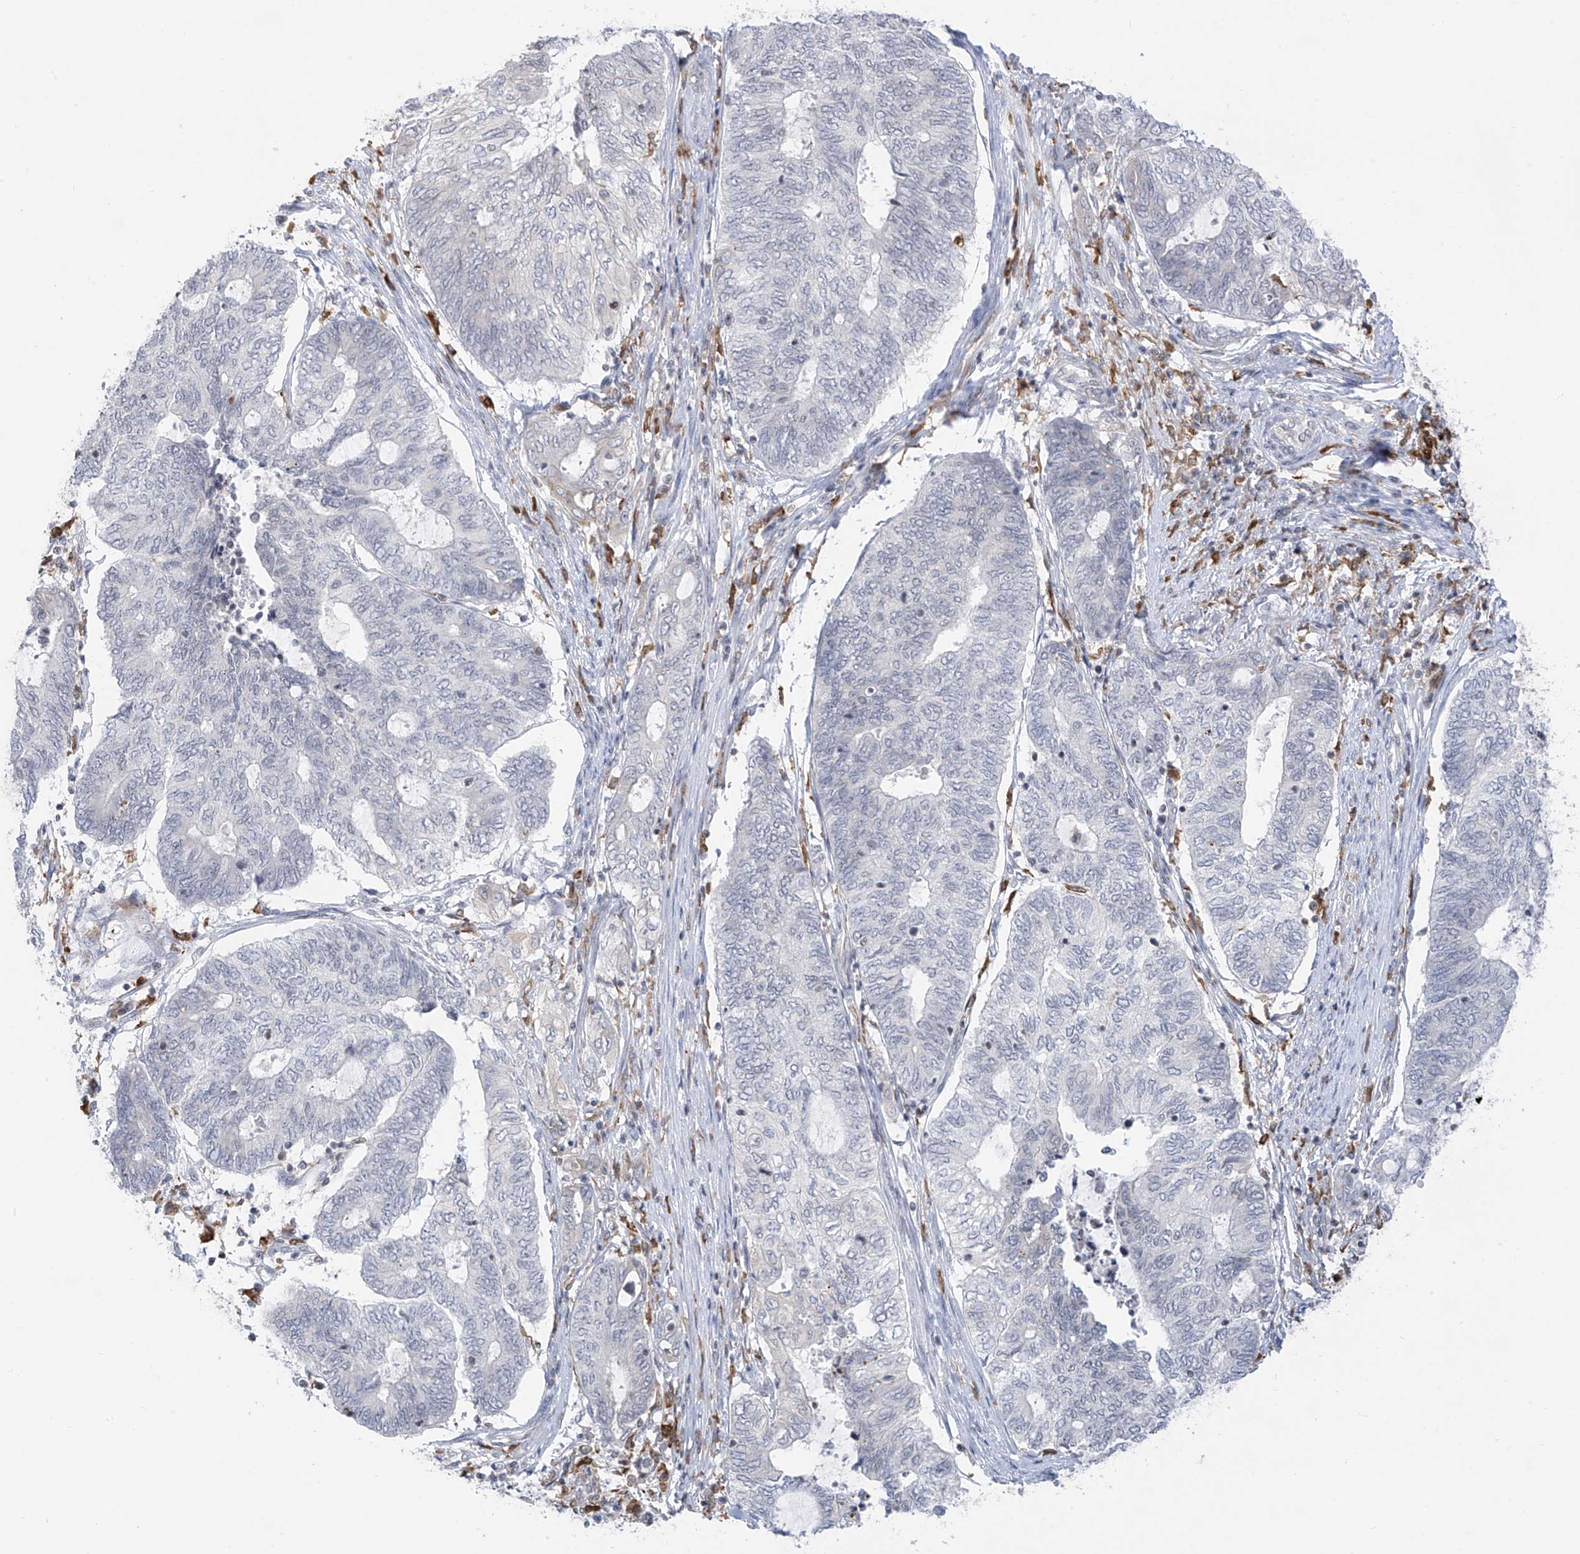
{"staining": {"intensity": "negative", "quantity": "none", "location": "none"}, "tissue": "endometrial cancer", "cell_type": "Tumor cells", "image_type": "cancer", "snomed": [{"axis": "morphology", "description": "Adenocarcinoma, NOS"}, {"axis": "topography", "description": "Uterus"}, {"axis": "topography", "description": "Endometrium"}], "caption": "There is no significant expression in tumor cells of adenocarcinoma (endometrial).", "gene": "TBXAS1", "patient": {"sex": "female", "age": 70}}